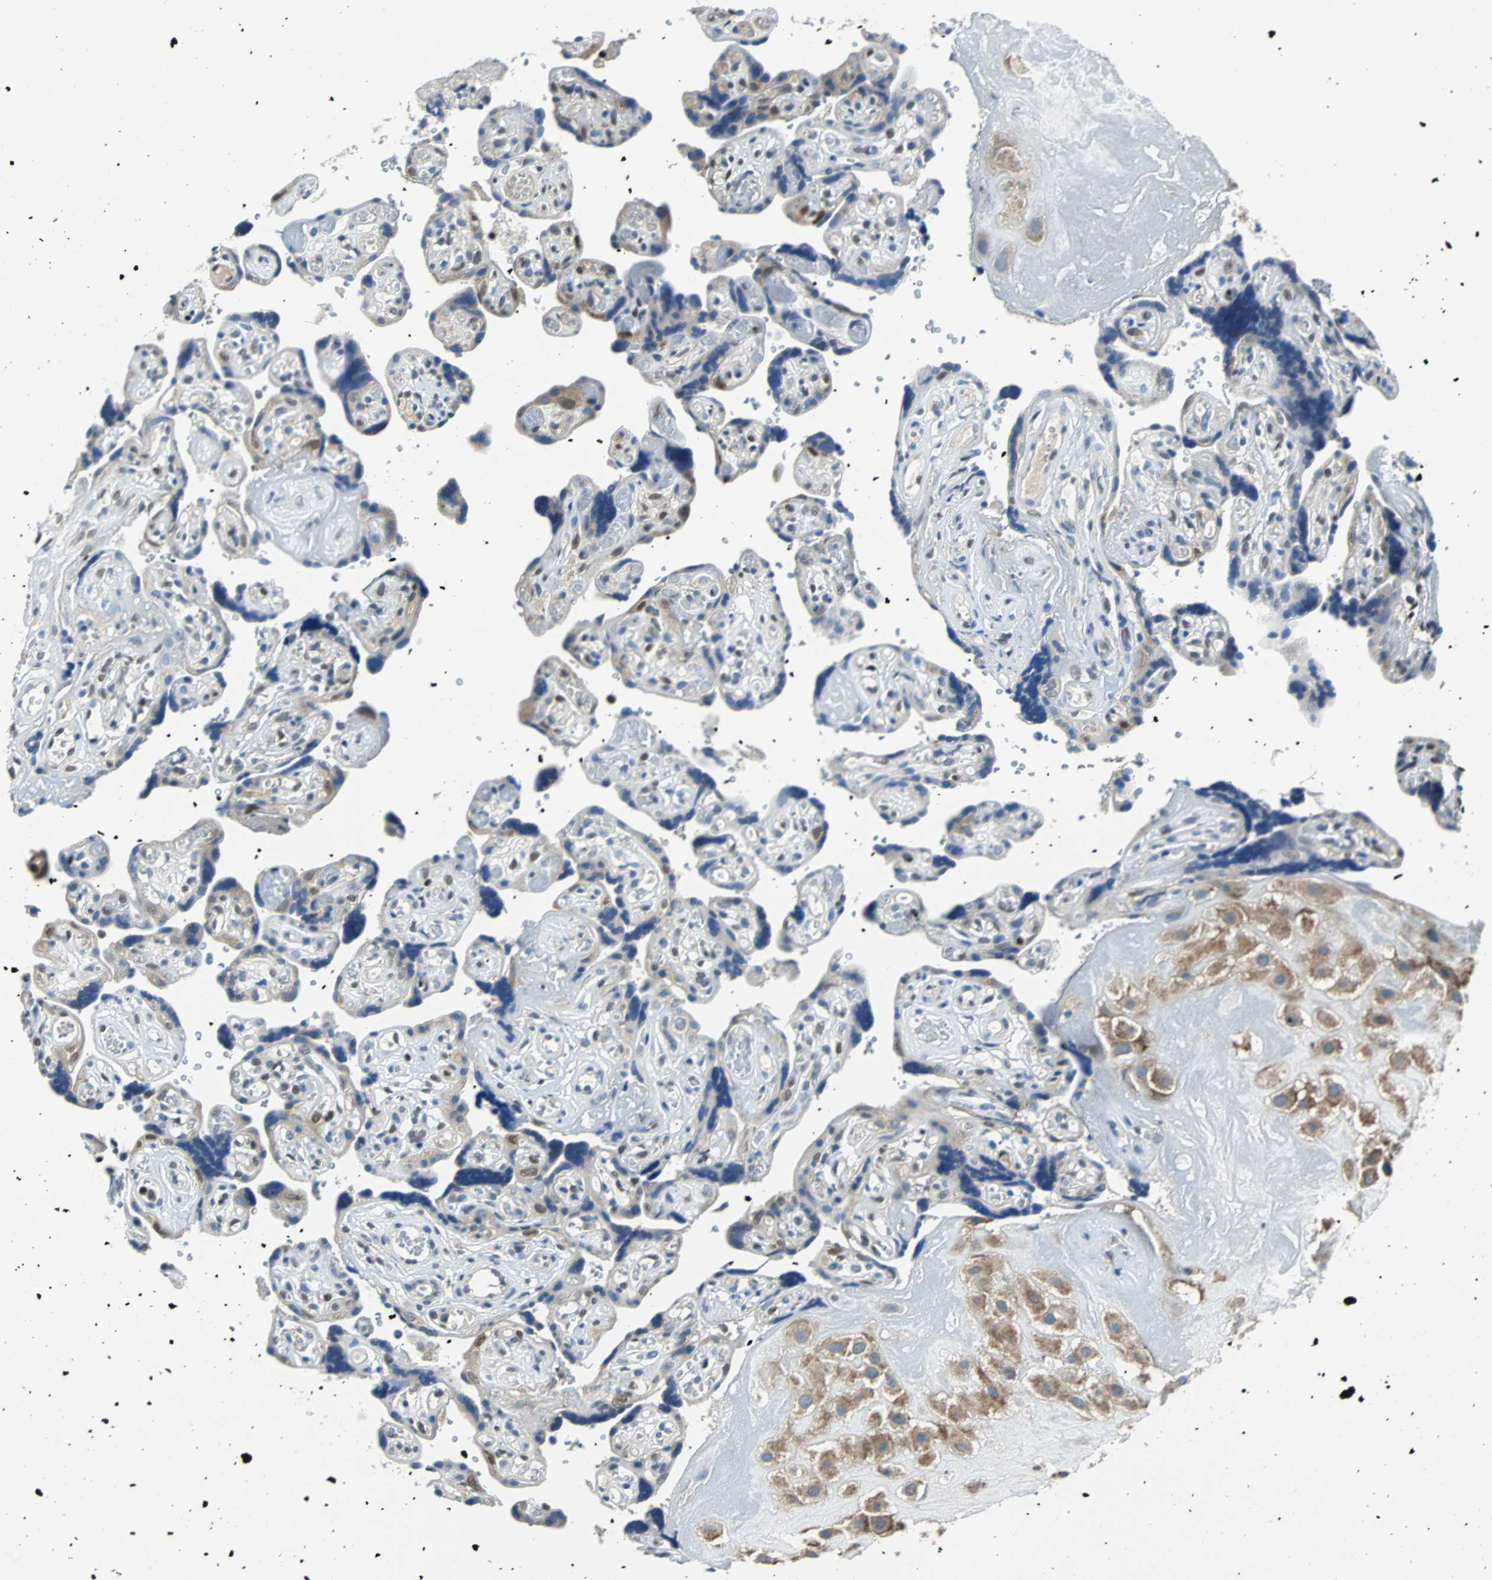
{"staining": {"intensity": "moderate", "quantity": ">75%", "location": "cytoplasmic/membranous"}, "tissue": "placenta", "cell_type": "Decidual cells", "image_type": "normal", "snomed": [{"axis": "morphology", "description": "Normal tissue, NOS"}, {"axis": "topography", "description": "Placenta"}], "caption": "IHC micrograph of normal placenta: placenta stained using immunohistochemistry demonstrates medium levels of moderate protein expression localized specifically in the cytoplasmic/membranous of decidual cells, appearing as a cytoplasmic/membranous brown color.", "gene": "USP28", "patient": {"sex": "female", "age": 30}}